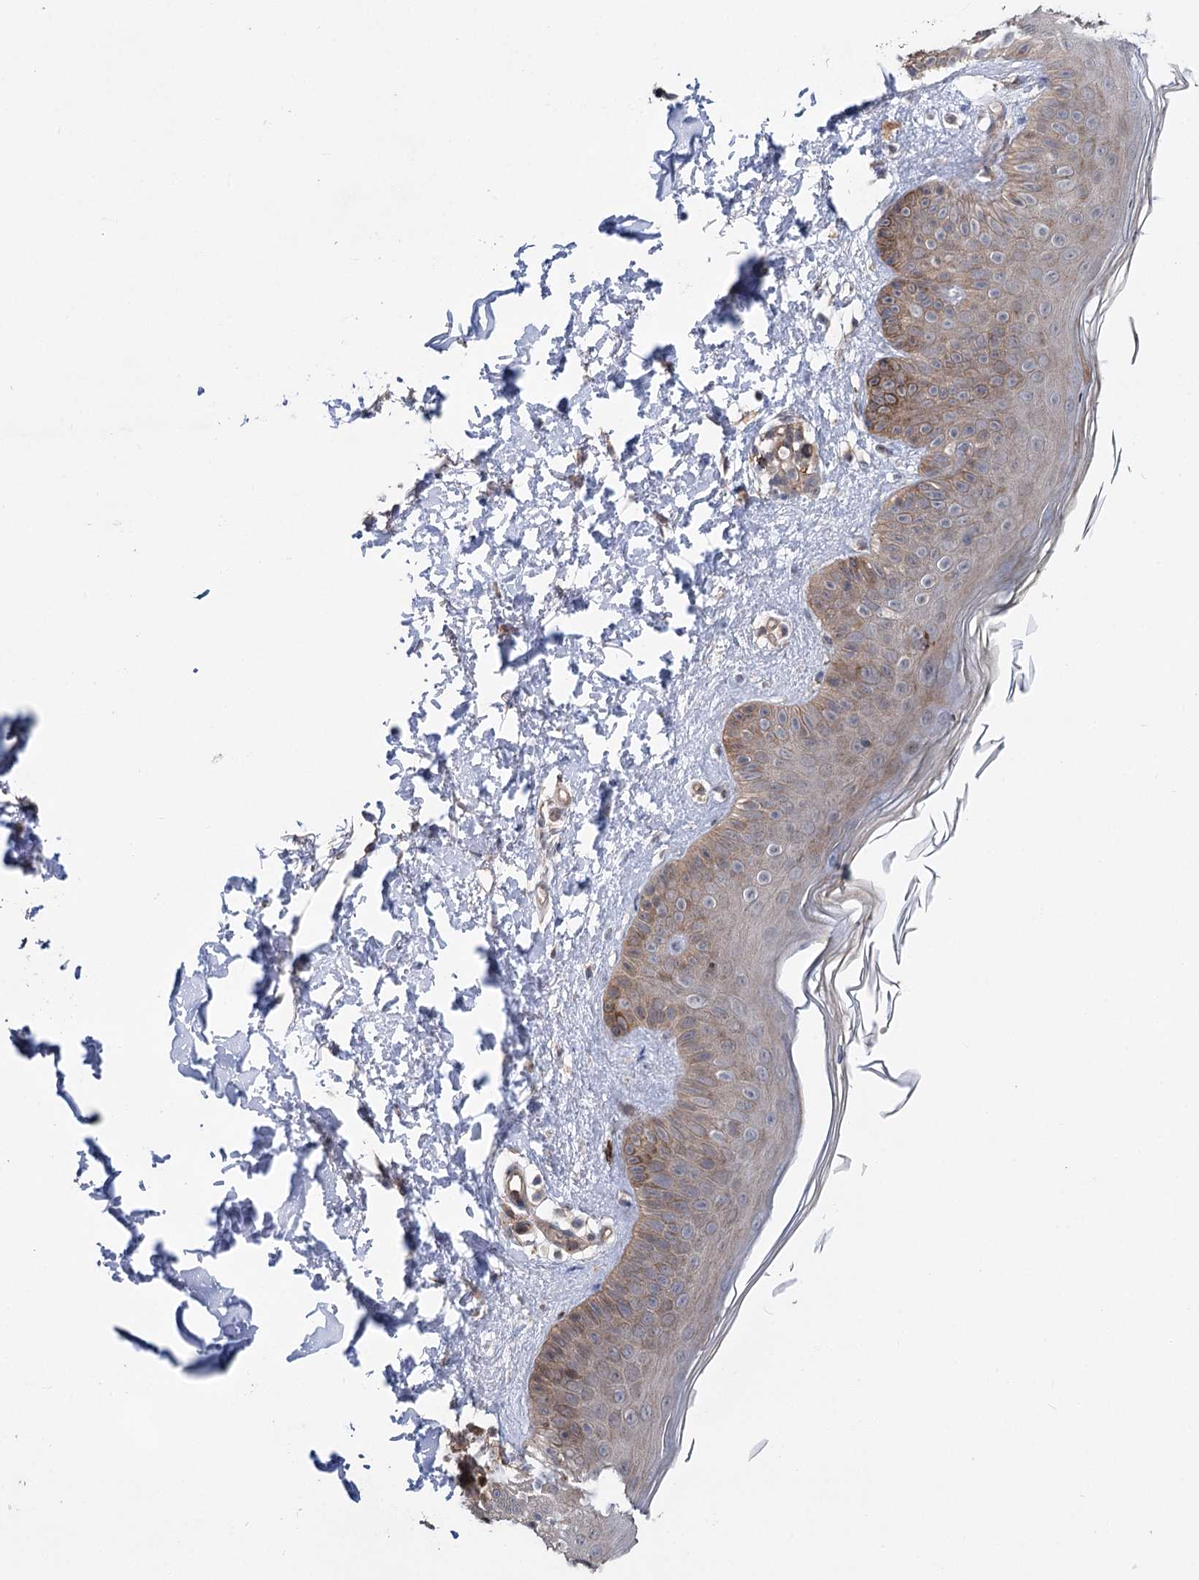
{"staining": {"intensity": "negative", "quantity": "none", "location": "none"}, "tissue": "skin", "cell_type": "Fibroblasts", "image_type": "normal", "snomed": [{"axis": "morphology", "description": "Normal tissue, NOS"}, {"axis": "topography", "description": "Skin"}], "caption": "Immunohistochemistry (IHC) histopathology image of benign skin stained for a protein (brown), which shows no expression in fibroblasts.", "gene": "STX6", "patient": {"sex": "male", "age": 52}}